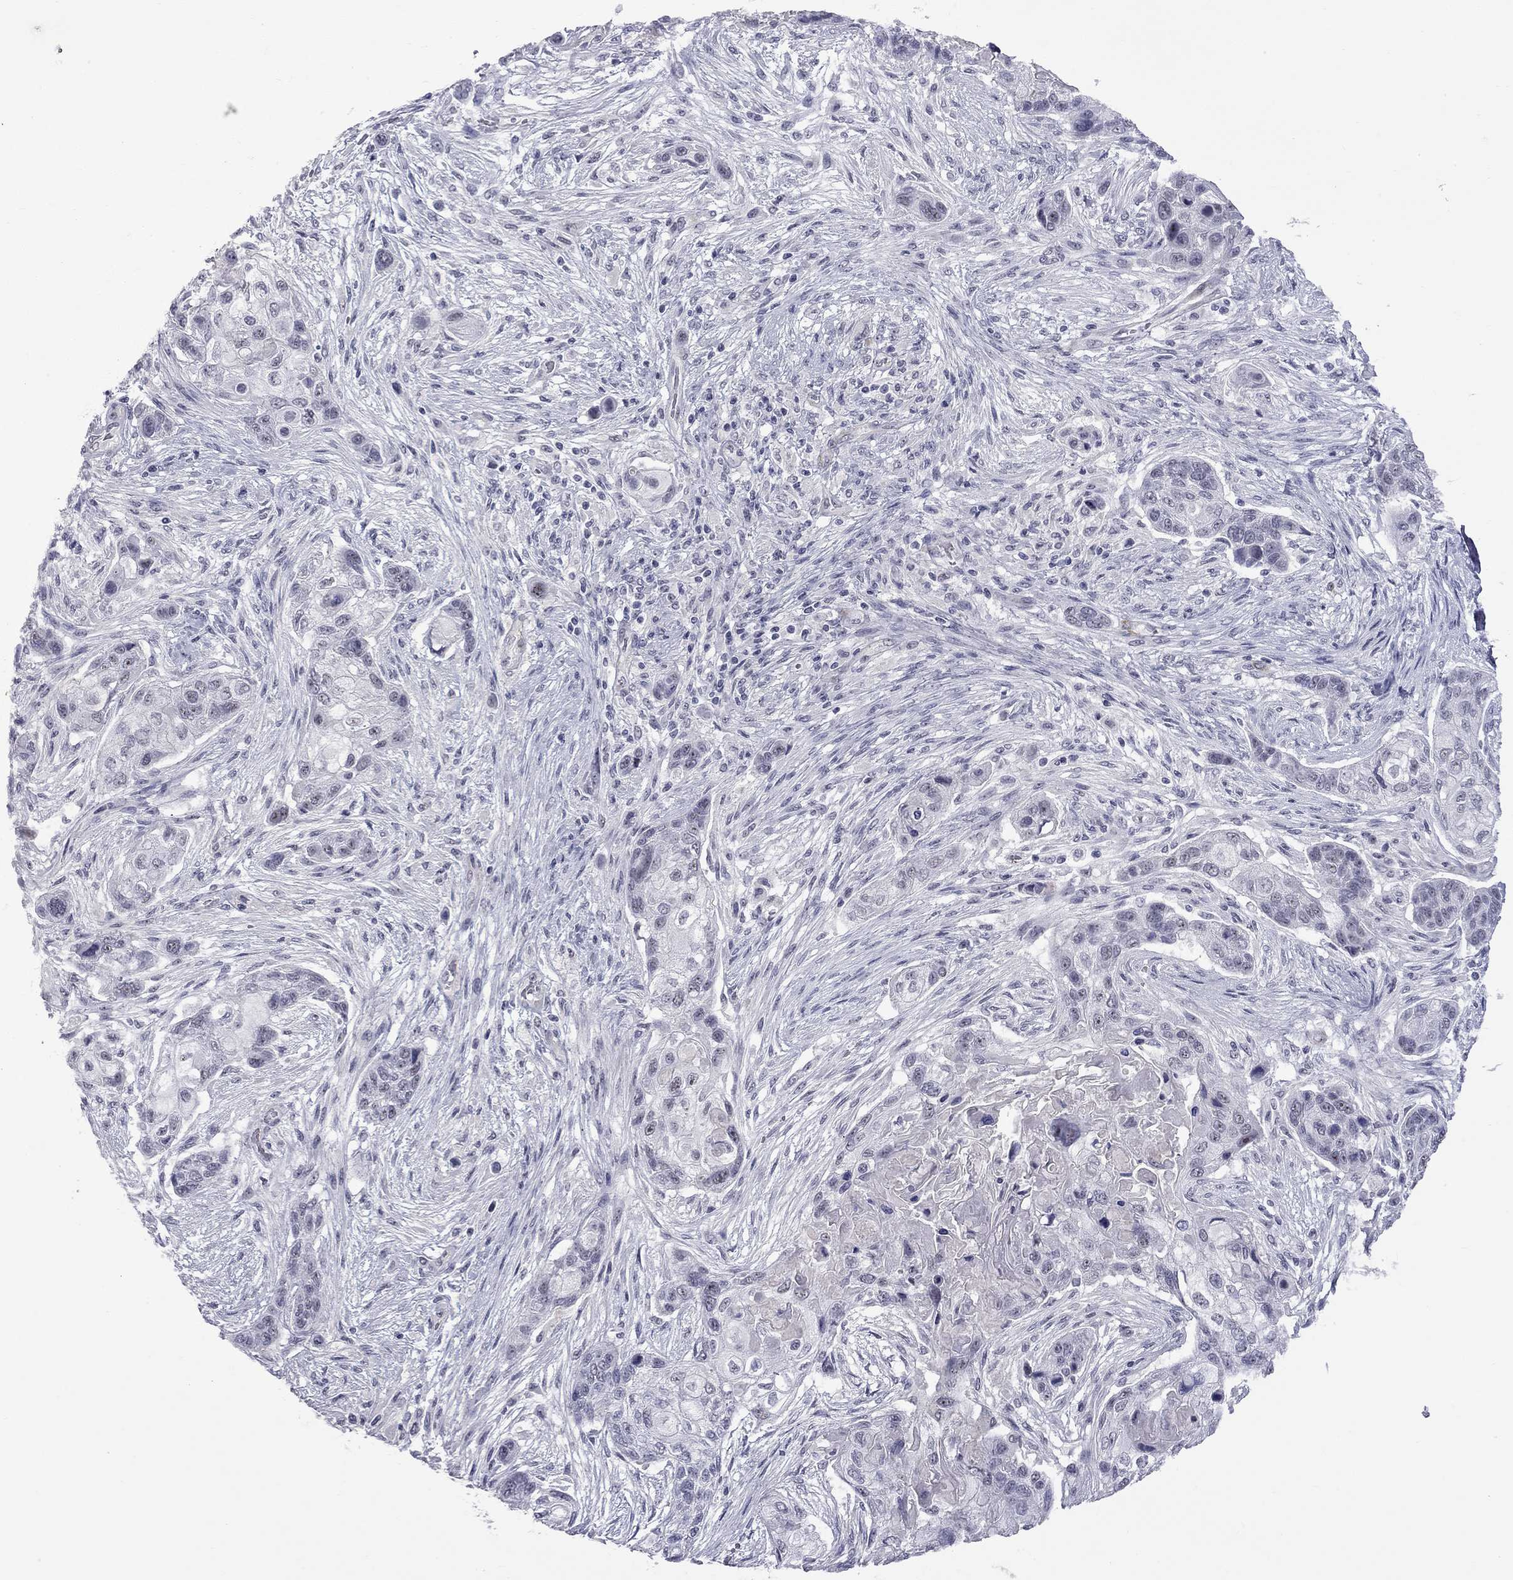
{"staining": {"intensity": "negative", "quantity": "none", "location": "none"}, "tissue": "lung cancer", "cell_type": "Tumor cells", "image_type": "cancer", "snomed": [{"axis": "morphology", "description": "Squamous cell carcinoma, NOS"}, {"axis": "topography", "description": "Lung"}], "caption": "Micrograph shows no protein staining in tumor cells of lung cancer tissue. (DAB immunohistochemistry, high magnification).", "gene": "GSG1L", "patient": {"sex": "male", "age": 69}}